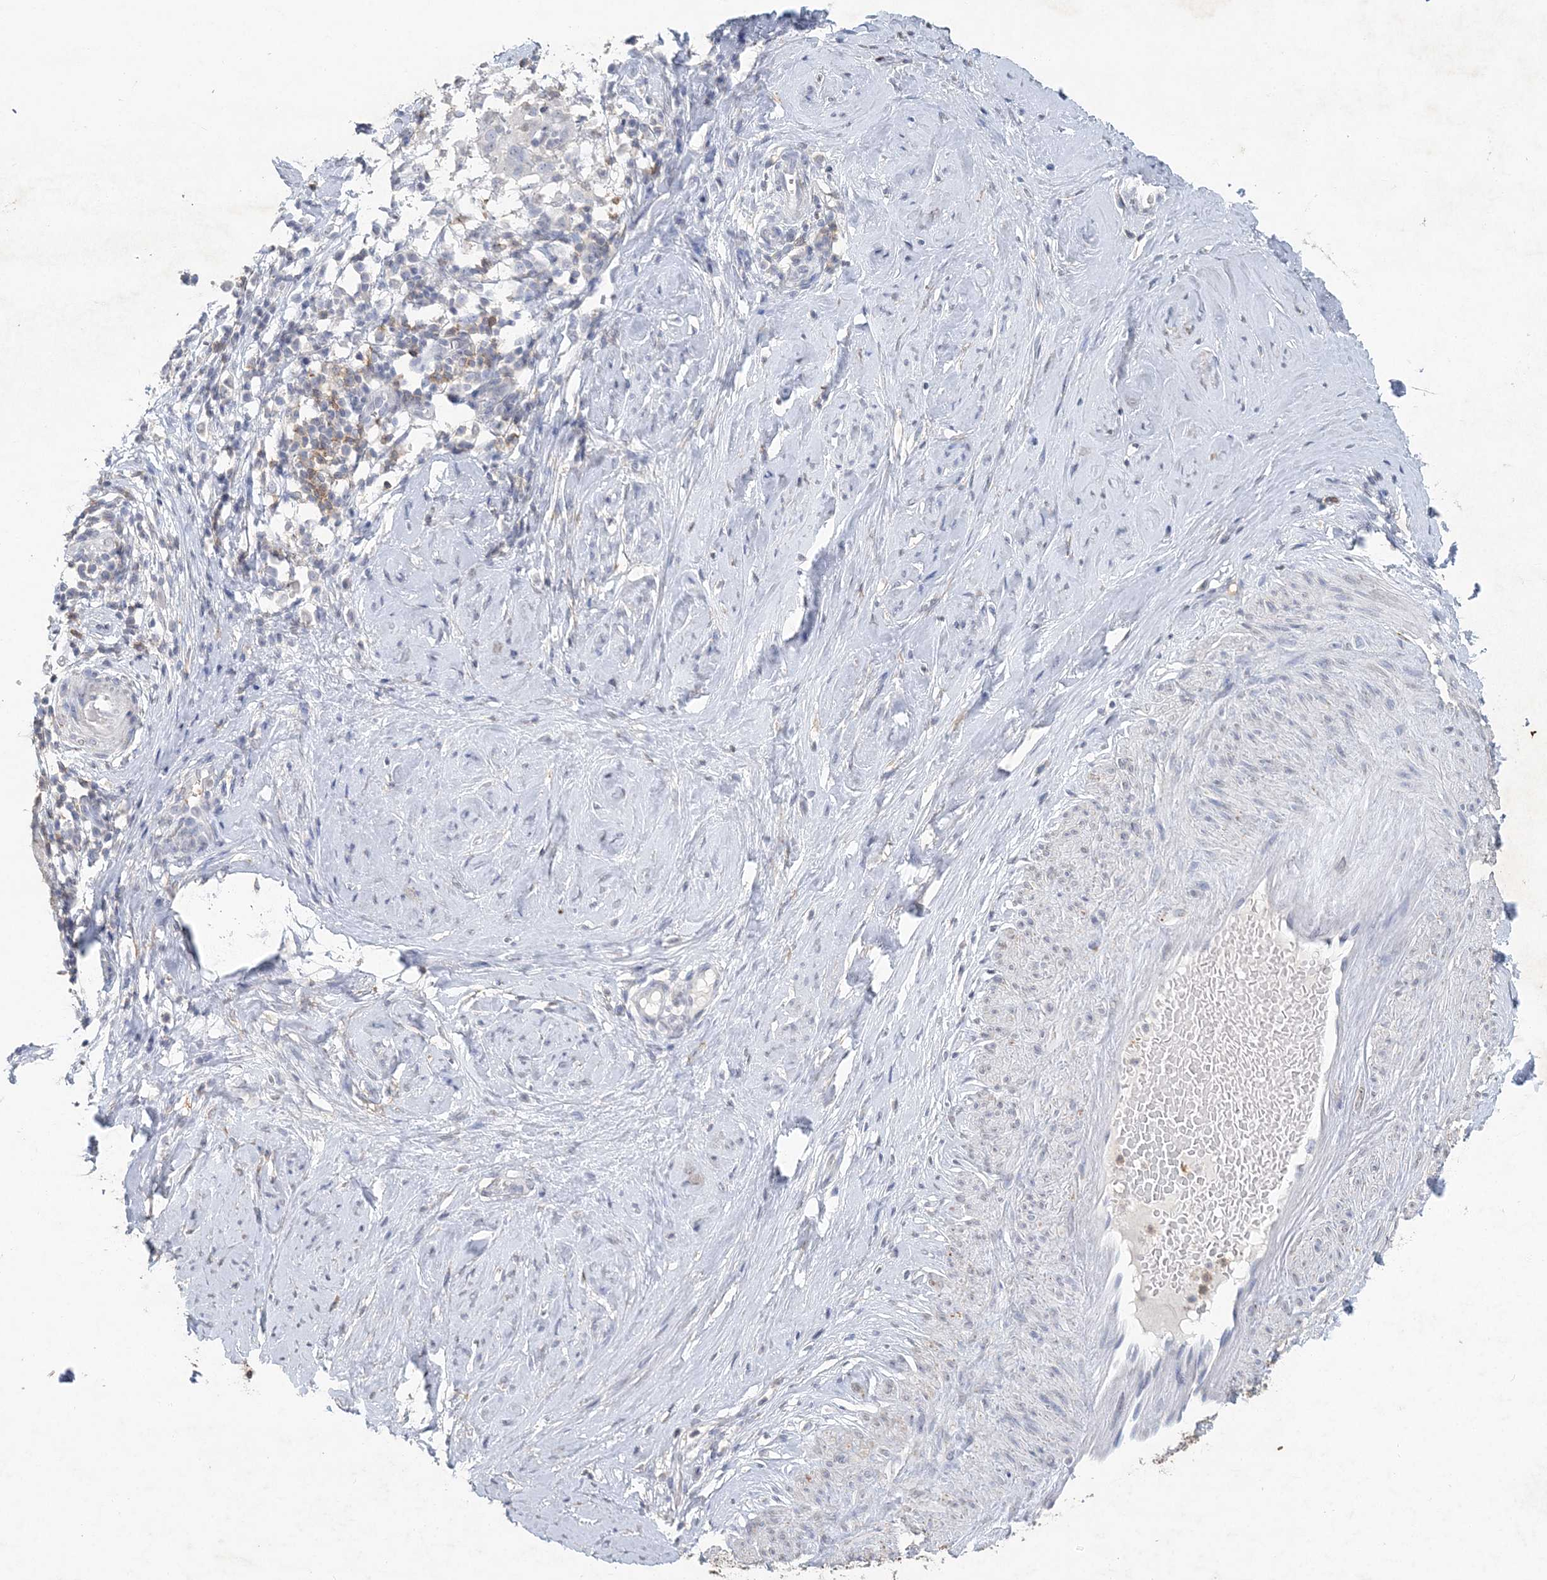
{"staining": {"intensity": "negative", "quantity": "none", "location": "none"}, "tissue": "cervical cancer", "cell_type": "Tumor cells", "image_type": "cancer", "snomed": [{"axis": "morphology", "description": "Squamous cell carcinoma, NOS"}, {"axis": "topography", "description": "Cervix"}], "caption": "Cervical squamous cell carcinoma was stained to show a protein in brown. There is no significant expression in tumor cells.", "gene": "PDCD1", "patient": {"sex": "female", "age": 51}}